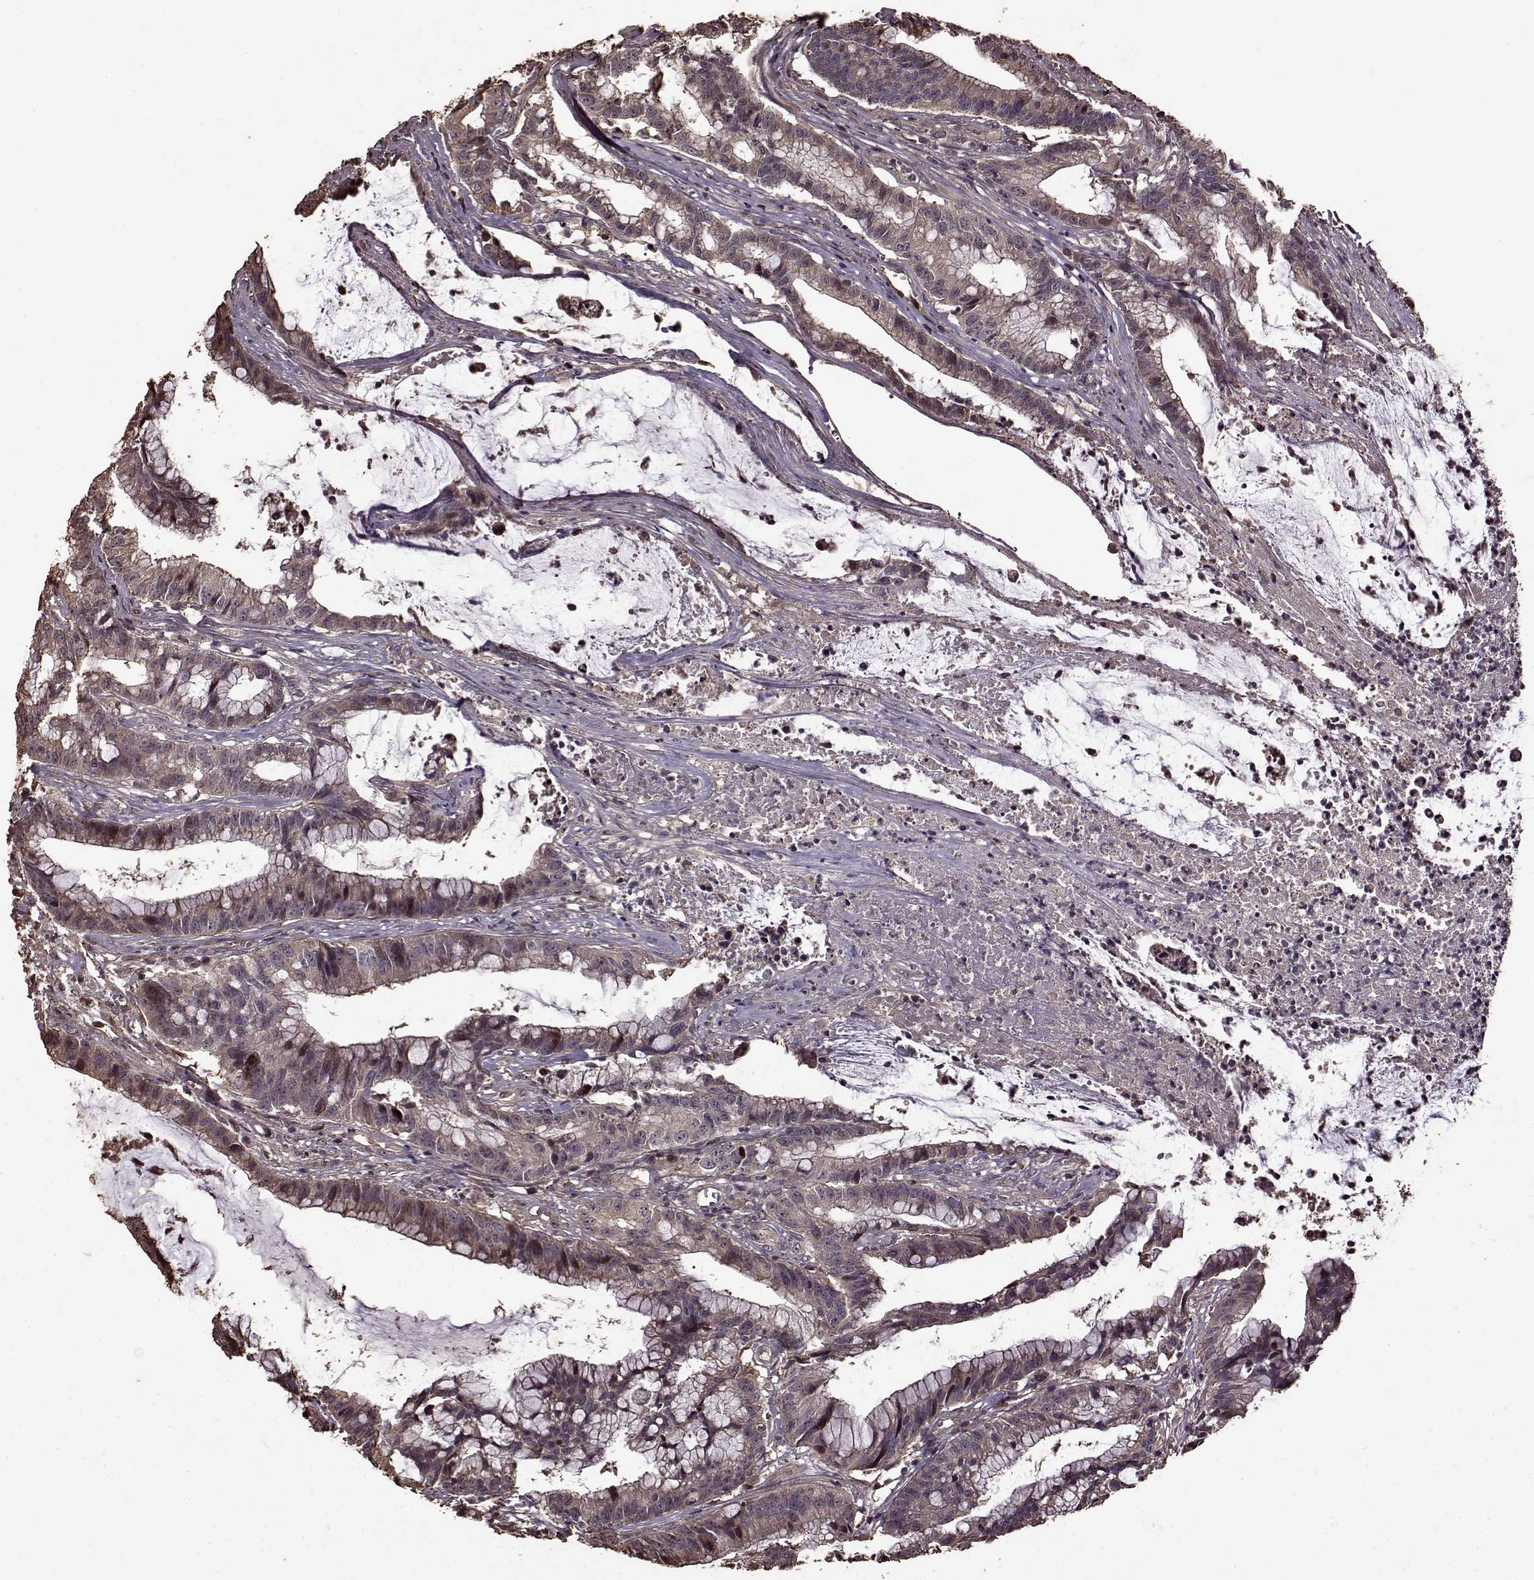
{"staining": {"intensity": "weak", "quantity": ">75%", "location": "cytoplasmic/membranous"}, "tissue": "colorectal cancer", "cell_type": "Tumor cells", "image_type": "cancer", "snomed": [{"axis": "morphology", "description": "Adenocarcinoma, NOS"}, {"axis": "topography", "description": "Colon"}], "caption": "The image shows staining of adenocarcinoma (colorectal), revealing weak cytoplasmic/membranous protein staining (brown color) within tumor cells.", "gene": "FBXW11", "patient": {"sex": "female", "age": 78}}